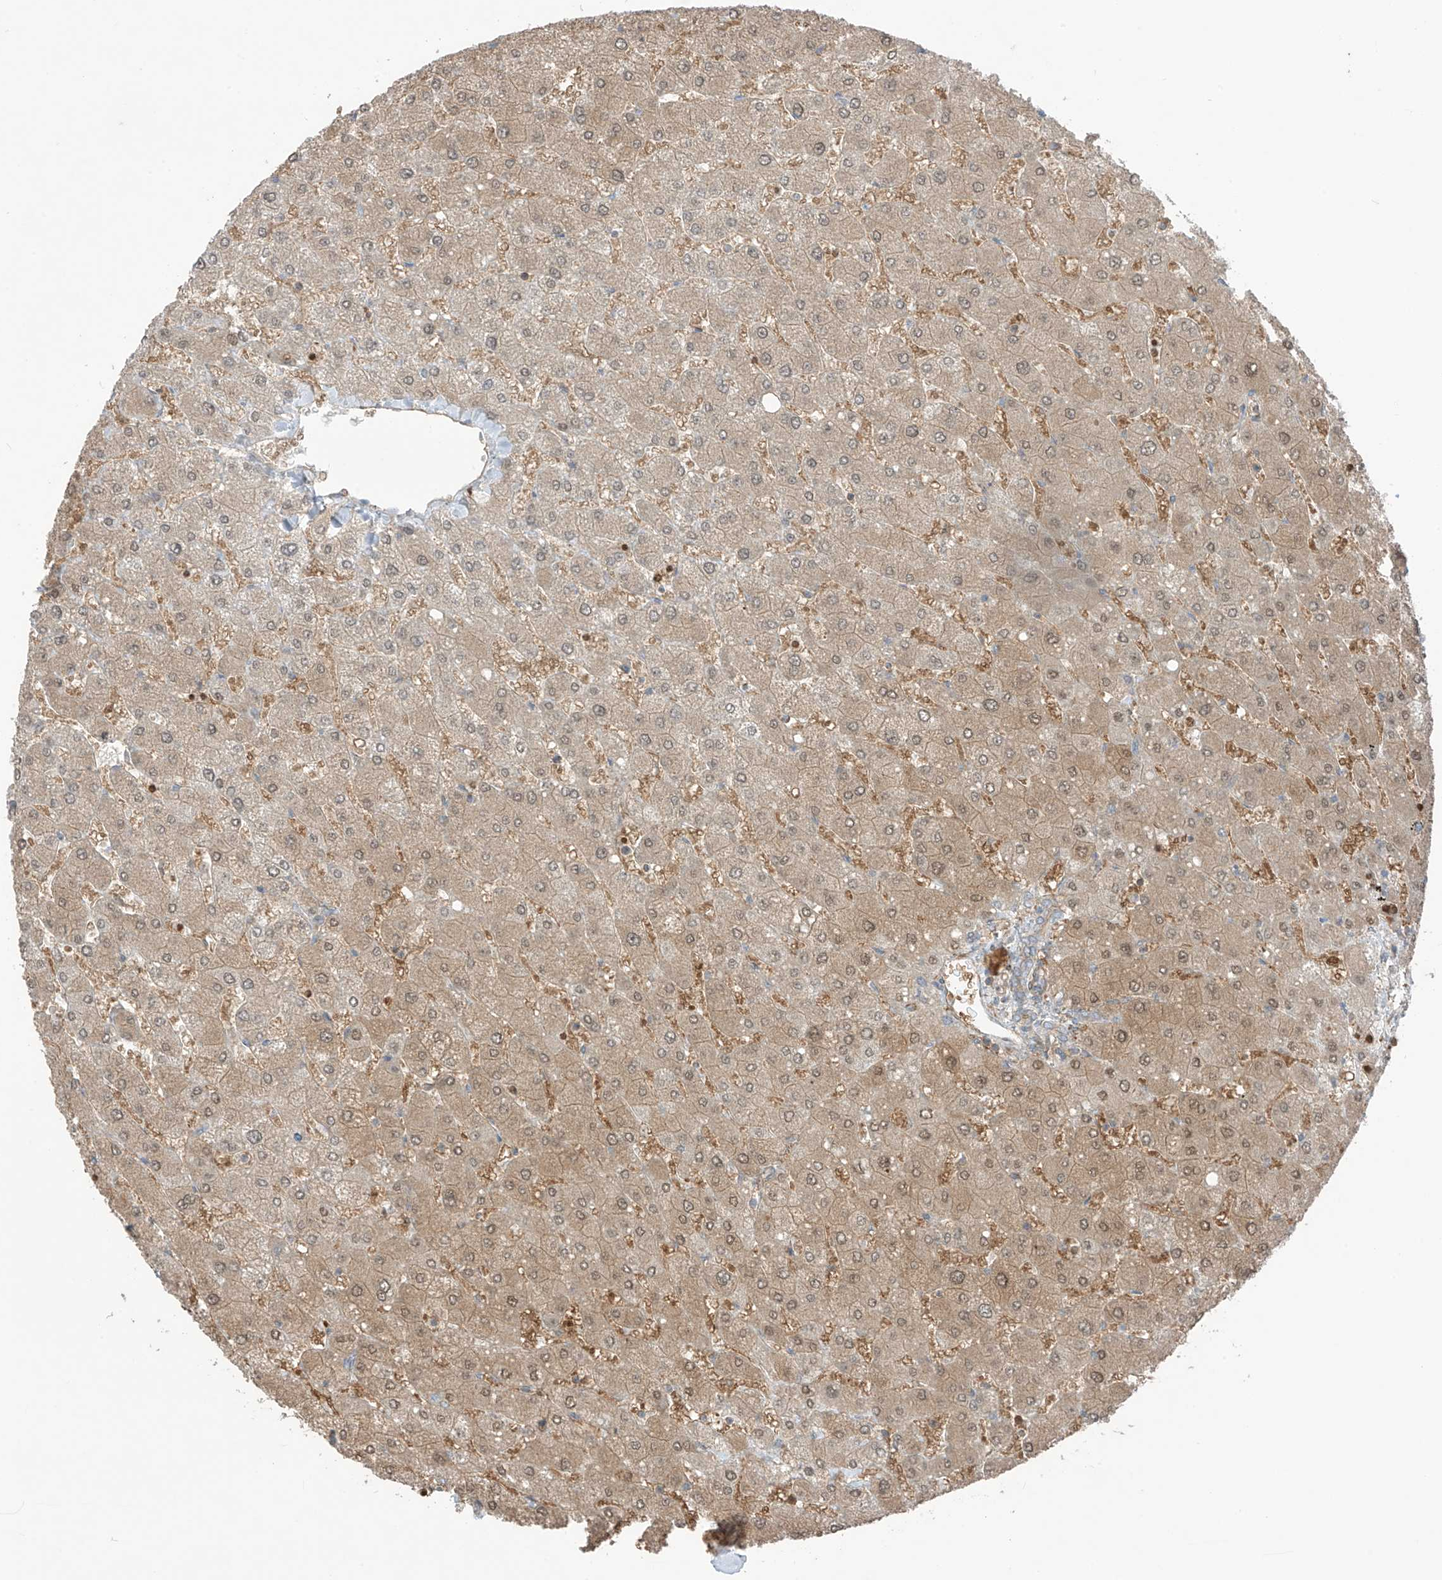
{"staining": {"intensity": "weak", "quantity": ">75%", "location": "cytoplasmic/membranous"}, "tissue": "liver", "cell_type": "Cholangiocytes", "image_type": "normal", "snomed": [{"axis": "morphology", "description": "Normal tissue, NOS"}, {"axis": "topography", "description": "Liver"}], "caption": "Weak cytoplasmic/membranous protein expression is present in approximately >75% of cholangiocytes in liver. (brown staining indicates protein expression, while blue staining denotes nuclei).", "gene": "TRMU", "patient": {"sex": "male", "age": 55}}